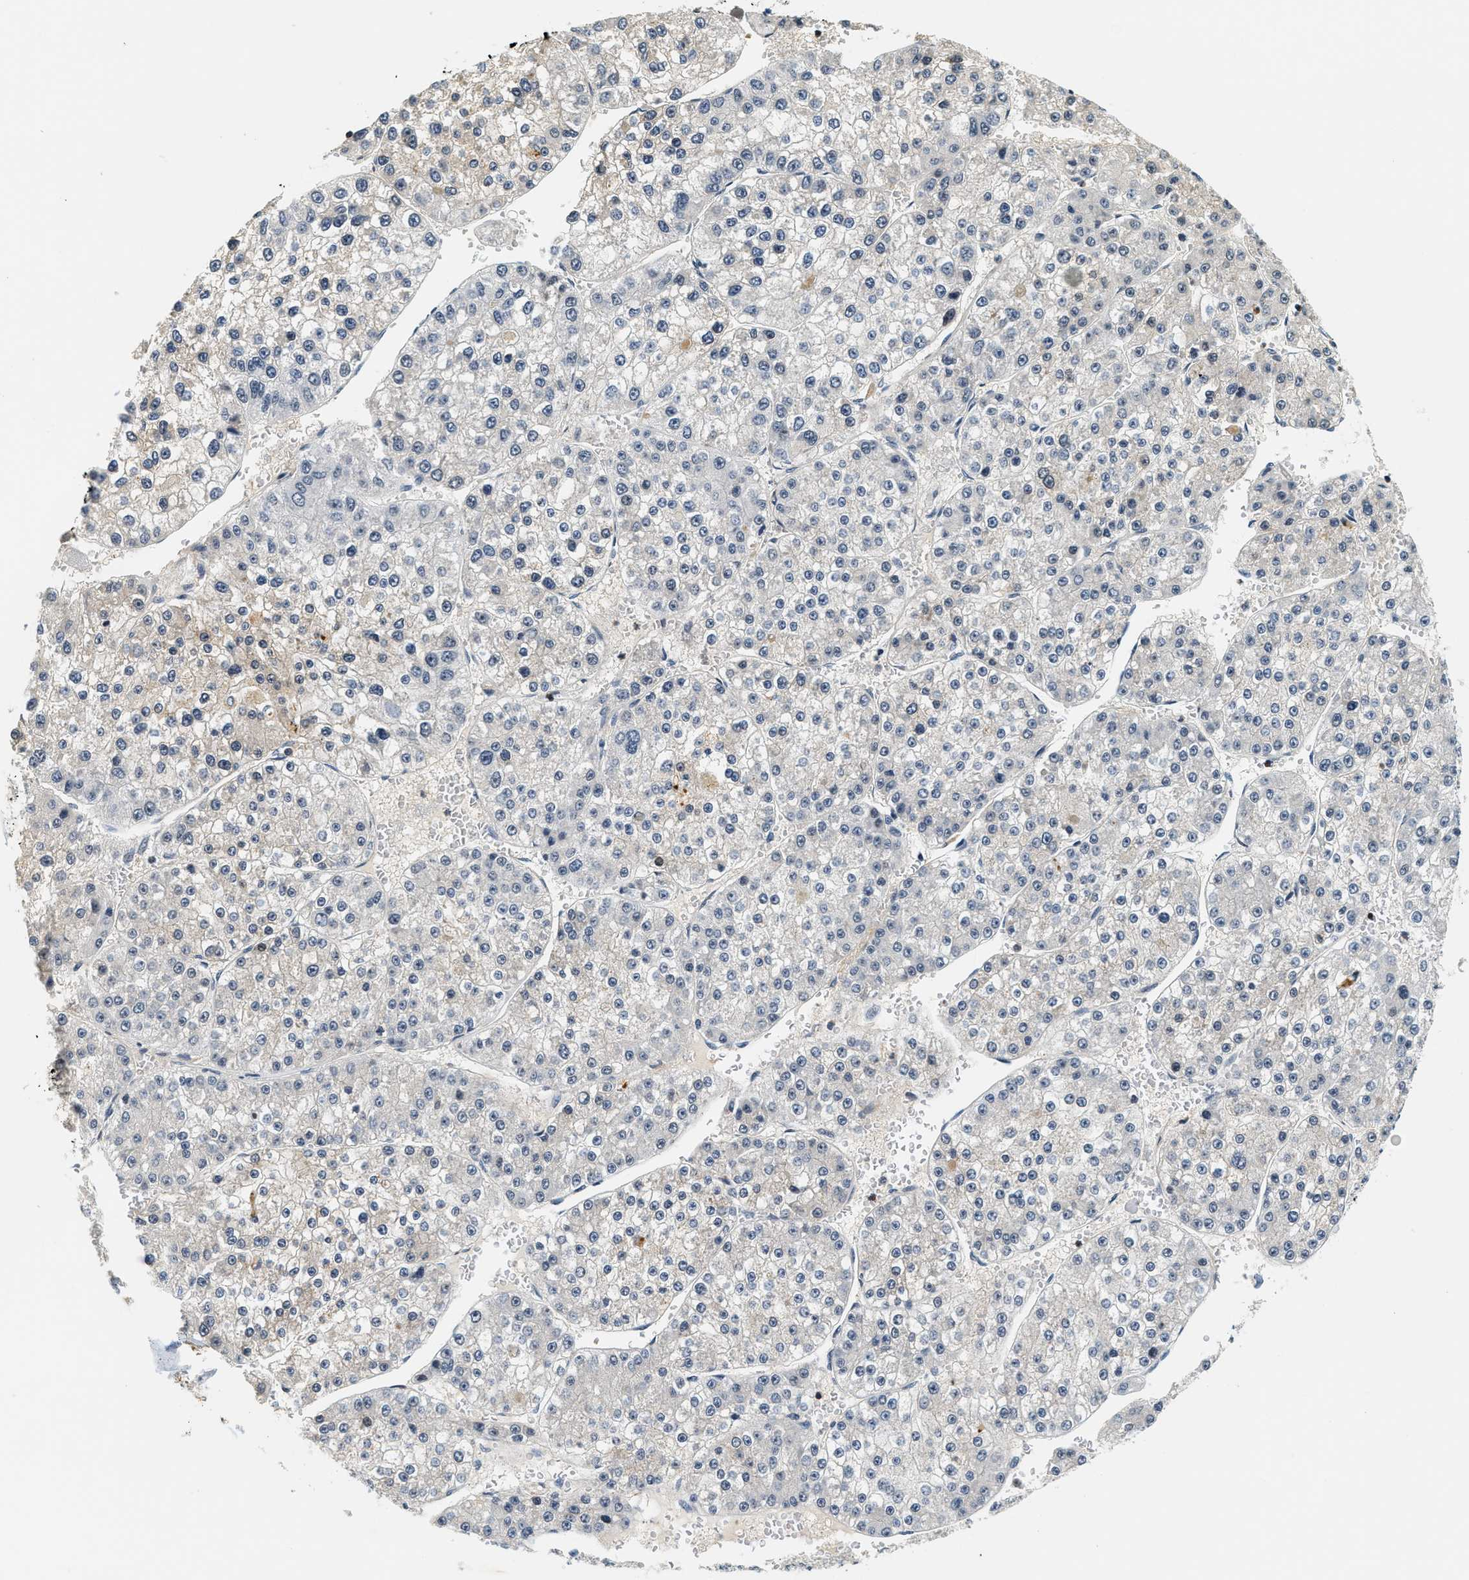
{"staining": {"intensity": "negative", "quantity": "none", "location": "none"}, "tissue": "liver cancer", "cell_type": "Tumor cells", "image_type": "cancer", "snomed": [{"axis": "morphology", "description": "Carcinoma, Hepatocellular, NOS"}, {"axis": "topography", "description": "Liver"}], "caption": "Immunohistochemistry image of liver cancer (hepatocellular carcinoma) stained for a protein (brown), which displays no positivity in tumor cells.", "gene": "SAMD9", "patient": {"sex": "female", "age": 73}}